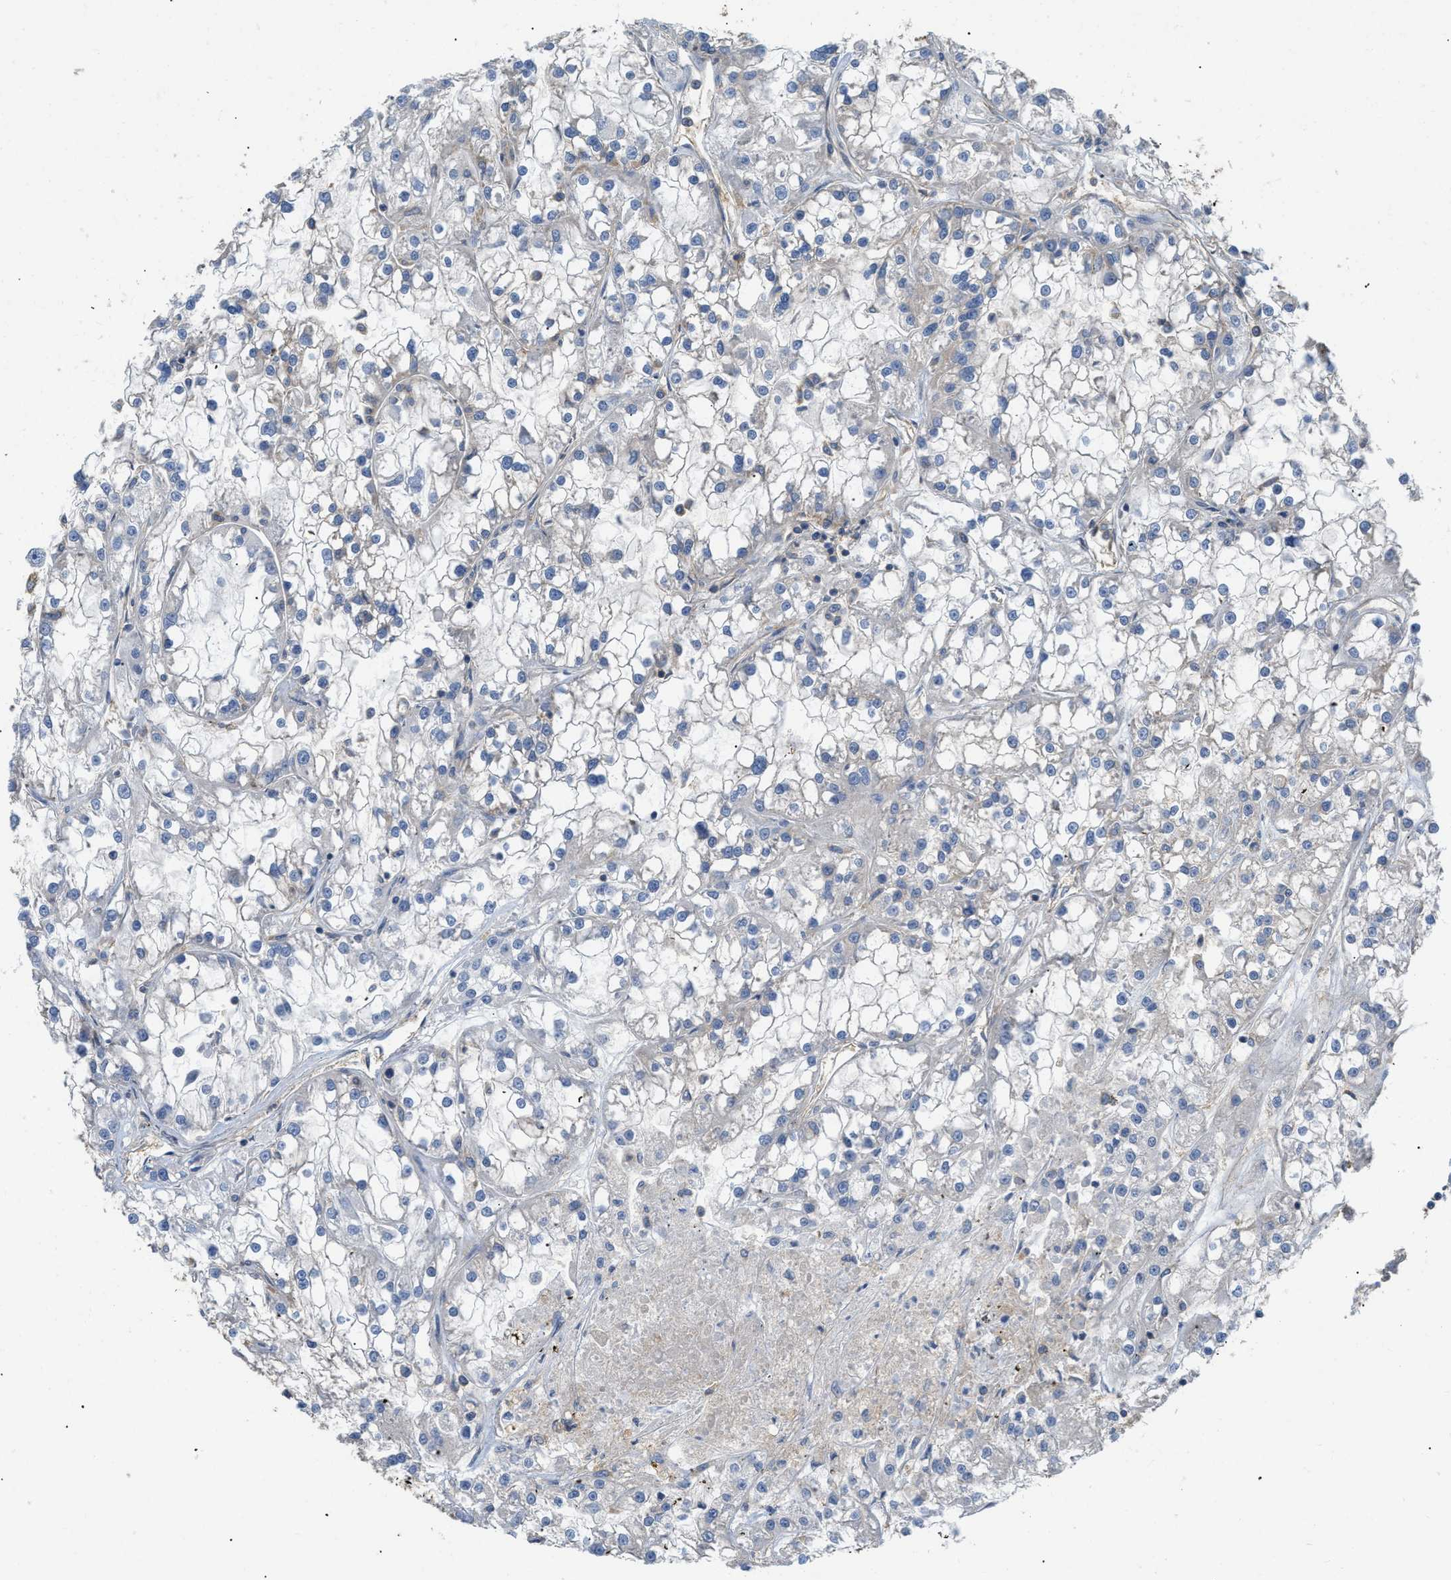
{"staining": {"intensity": "negative", "quantity": "none", "location": "none"}, "tissue": "renal cancer", "cell_type": "Tumor cells", "image_type": "cancer", "snomed": [{"axis": "morphology", "description": "Adenocarcinoma, NOS"}, {"axis": "topography", "description": "Kidney"}], "caption": "High power microscopy photomicrograph of an immunohistochemistry (IHC) histopathology image of renal adenocarcinoma, revealing no significant staining in tumor cells.", "gene": "GNB4", "patient": {"sex": "female", "age": 52}}